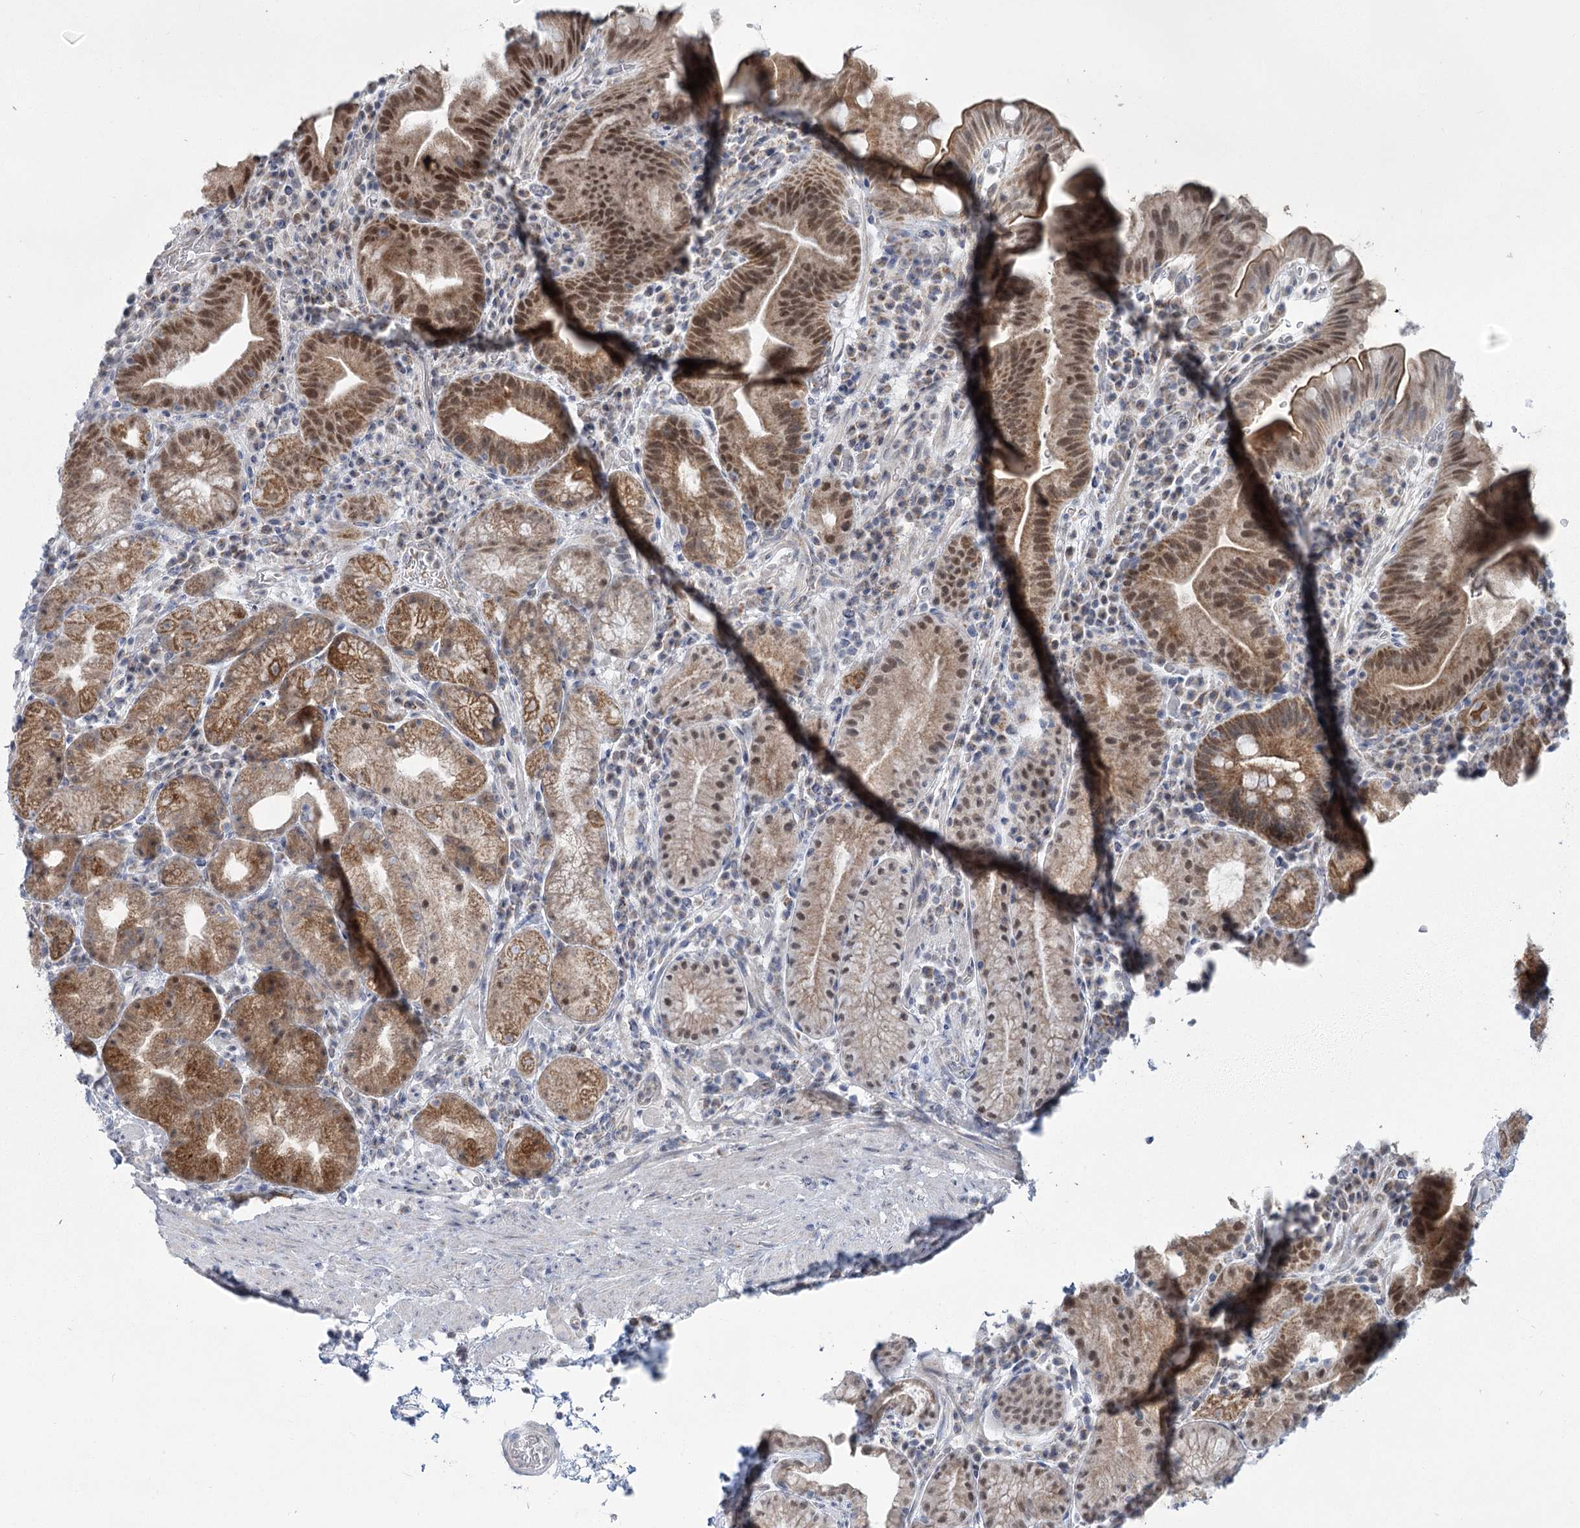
{"staining": {"intensity": "moderate", "quantity": "25%-75%", "location": "cytoplasmic/membranous,nuclear"}, "tissue": "stomach", "cell_type": "Glandular cells", "image_type": "normal", "snomed": [{"axis": "morphology", "description": "Normal tissue, NOS"}, {"axis": "morphology", "description": "Inflammation, NOS"}, {"axis": "topography", "description": "Stomach"}], "caption": "A brown stain shows moderate cytoplasmic/membranous,nuclear positivity of a protein in glandular cells of normal stomach.", "gene": "MTG1", "patient": {"sex": "male", "age": 79}}